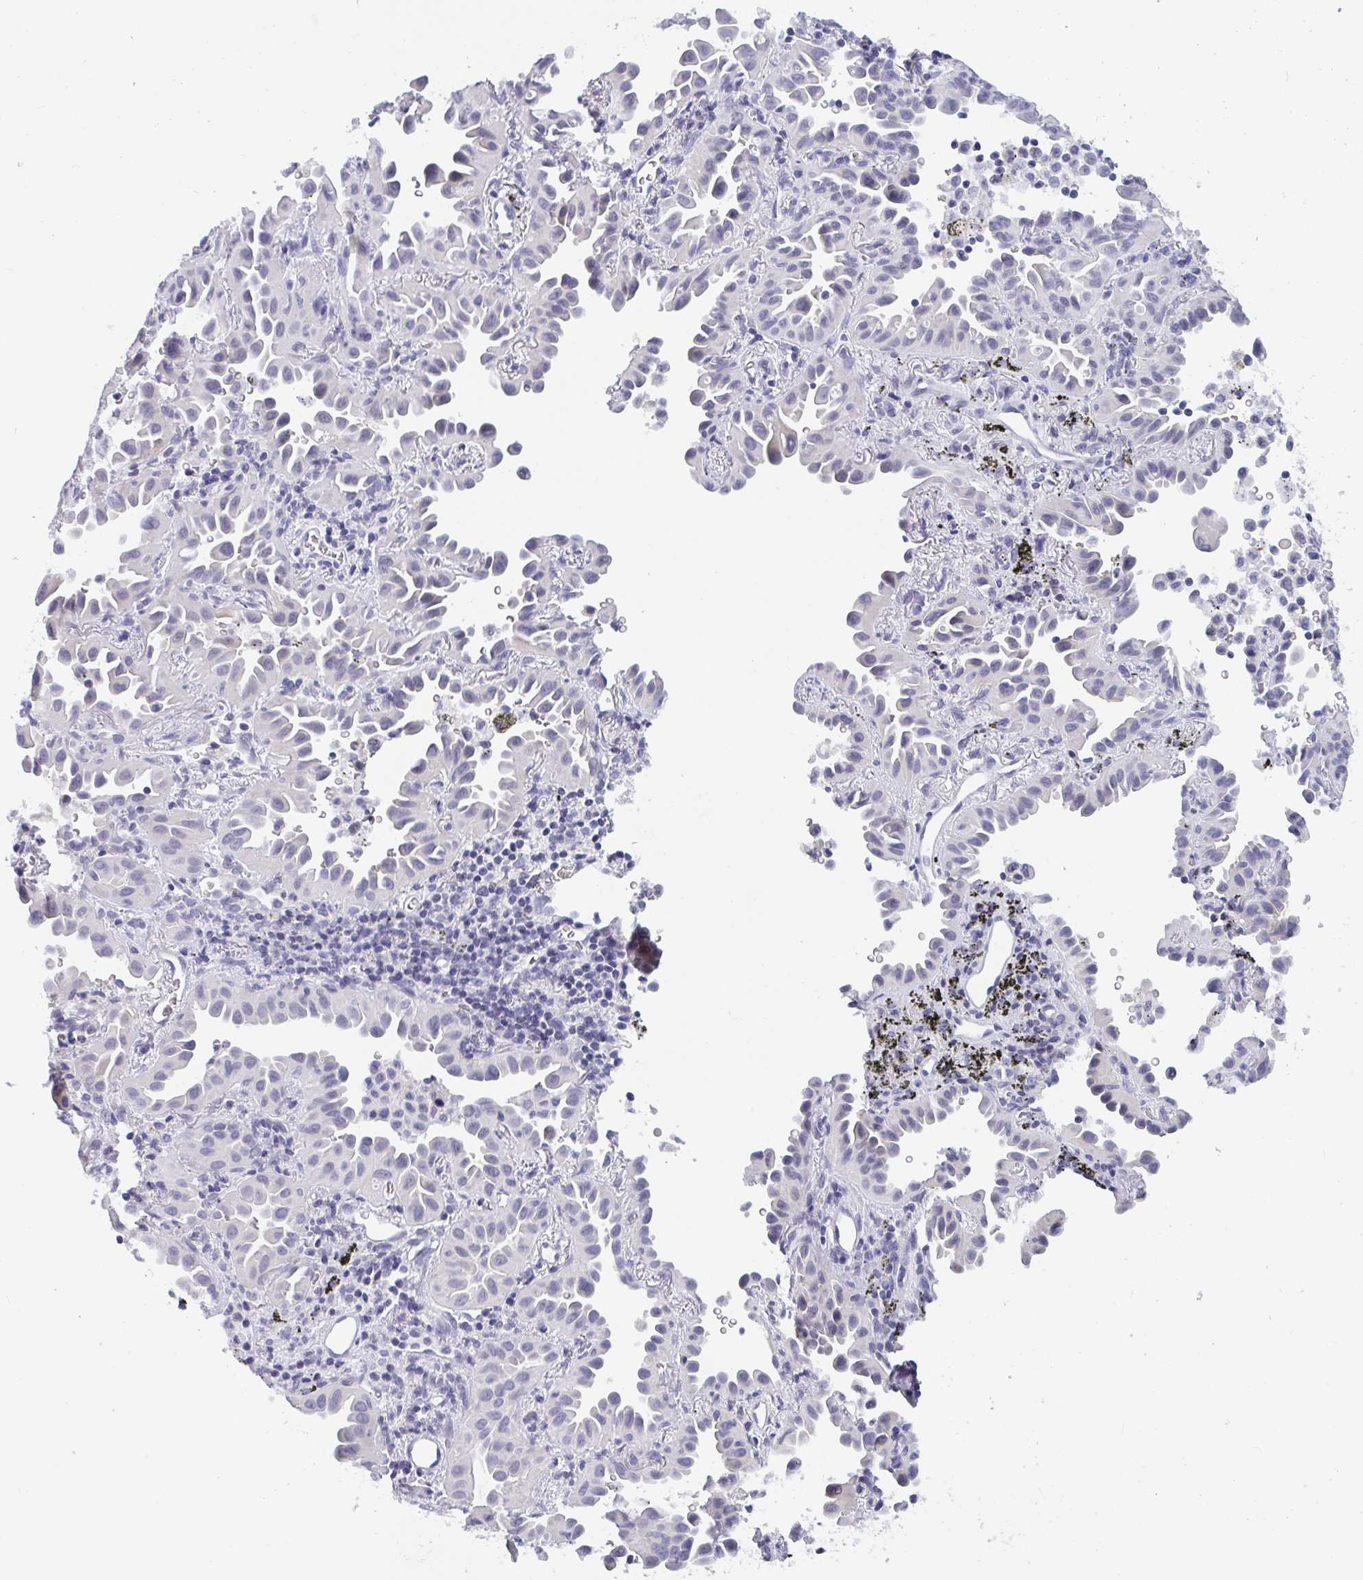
{"staining": {"intensity": "negative", "quantity": "none", "location": "none"}, "tissue": "lung cancer", "cell_type": "Tumor cells", "image_type": "cancer", "snomed": [{"axis": "morphology", "description": "Adenocarcinoma, NOS"}, {"axis": "topography", "description": "Lung"}], "caption": "The IHC histopathology image has no significant positivity in tumor cells of lung adenocarcinoma tissue.", "gene": "BMAL2", "patient": {"sex": "male", "age": 68}}